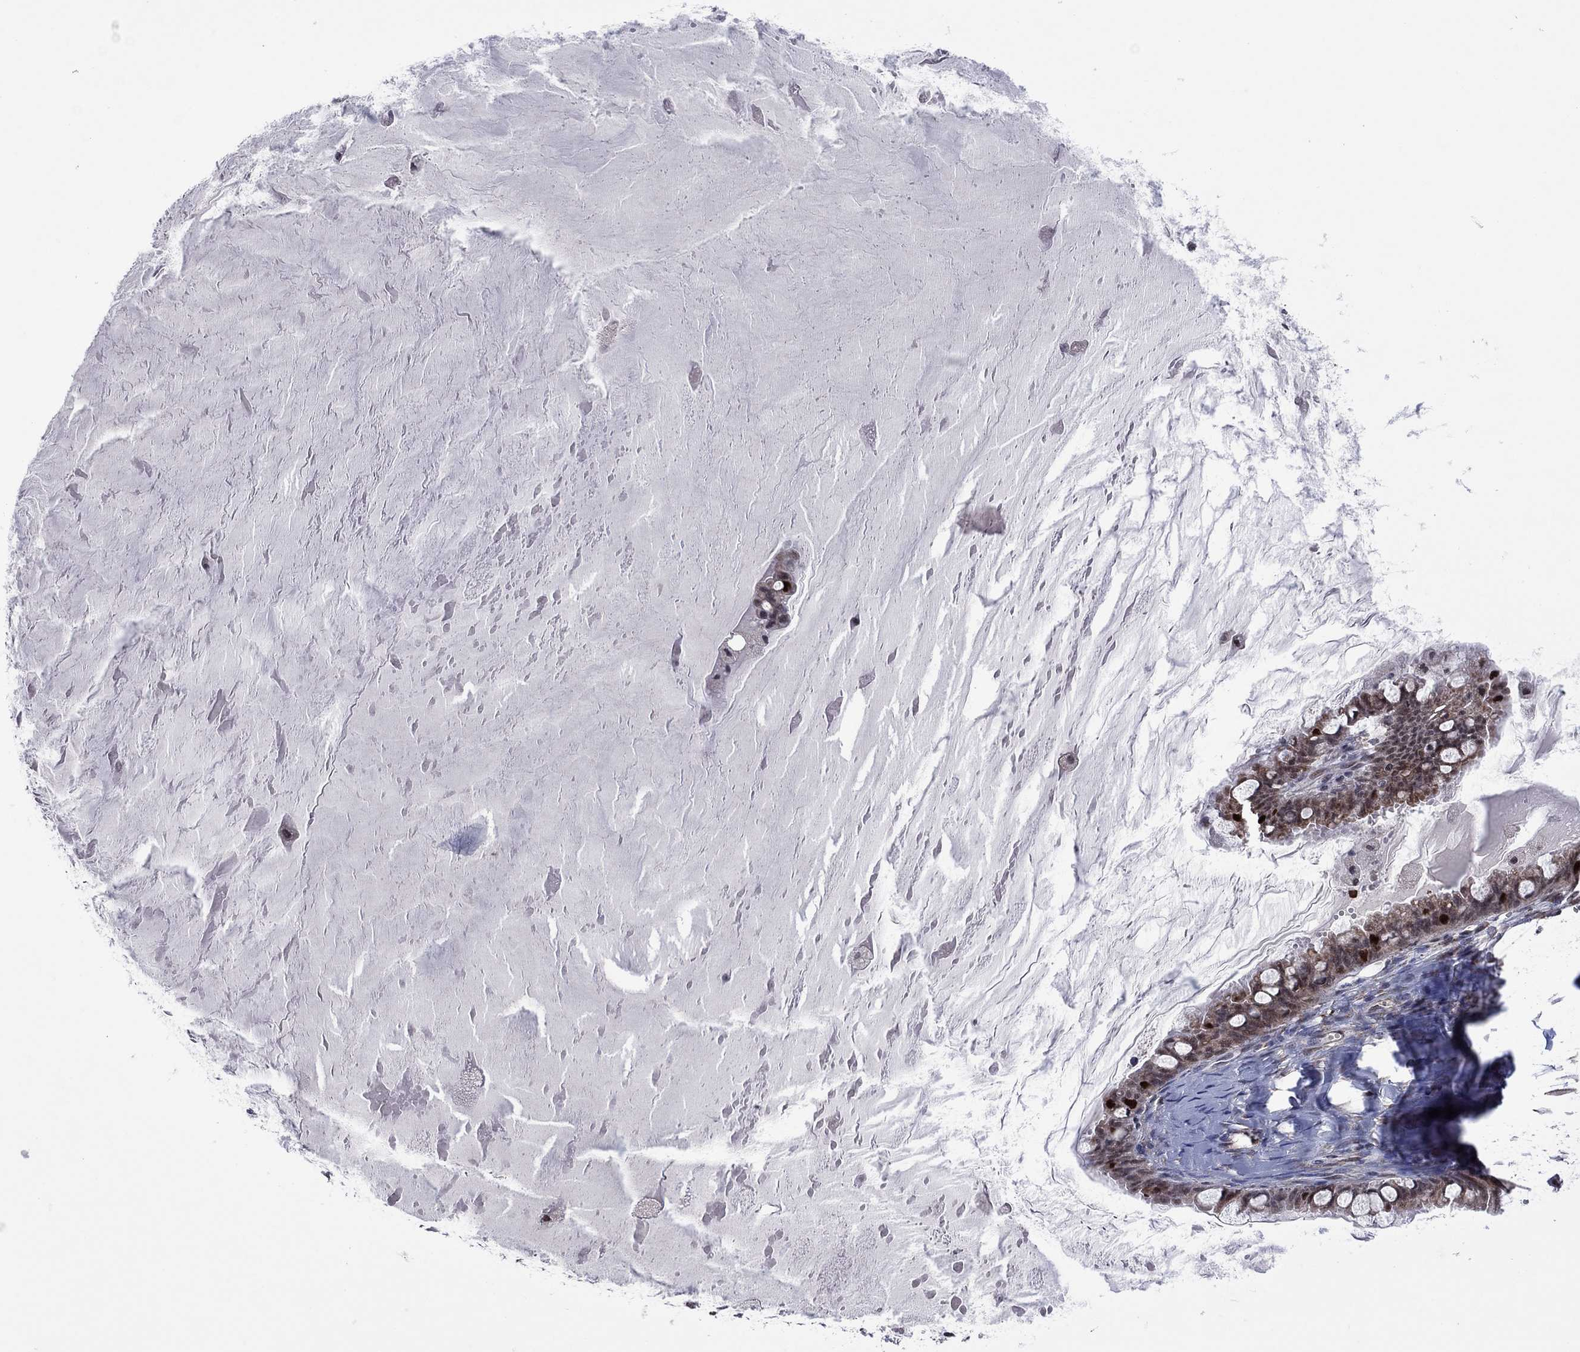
{"staining": {"intensity": "strong", "quantity": "<25%", "location": "nuclear"}, "tissue": "ovarian cancer", "cell_type": "Tumor cells", "image_type": "cancer", "snomed": [{"axis": "morphology", "description": "Cystadenocarcinoma, mucinous, NOS"}, {"axis": "topography", "description": "Ovary"}], "caption": "The immunohistochemical stain highlights strong nuclear staining in tumor cells of mucinous cystadenocarcinoma (ovarian) tissue.", "gene": "CDCA5", "patient": {"sex": "female", "age": 63}}